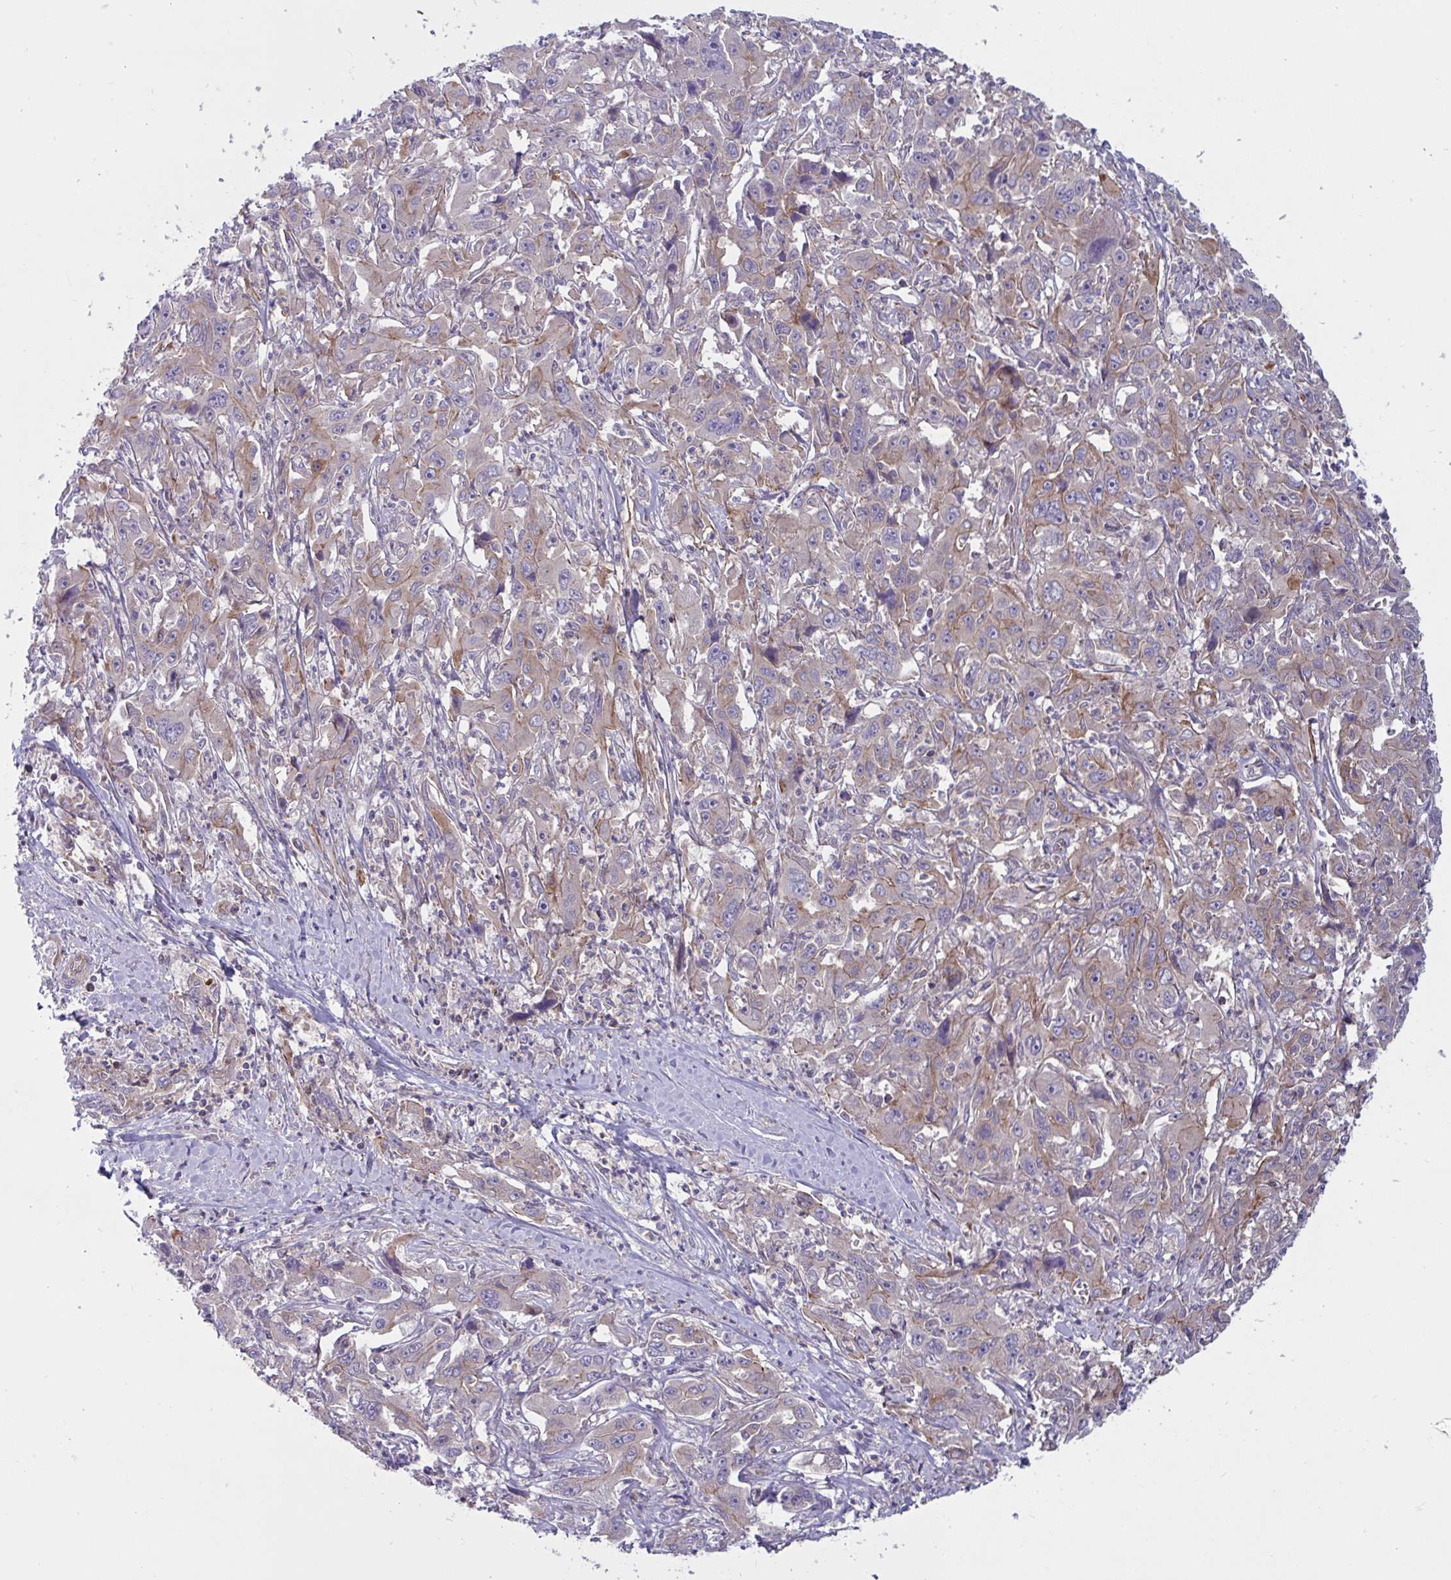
{"staining": {"intensity": "weak", "quantity": "<25%", "location": "cytoplasmic/membranous"}, "tissue": "liver cancer", "cell_type": "Tumor cells", "image_type": "cancer", "snomed": [{"axis": "morphology", "description": "Carcinoma, Hepatocellular, NOS"}, {"axis": "topography", "description": "Liver"}], "caption": "Liver cancer was stained to show a protein in brown. There is no significant positivity in tumor cells.", "gene": "TANK", "patient": {"sex": "male", "age": 63}}